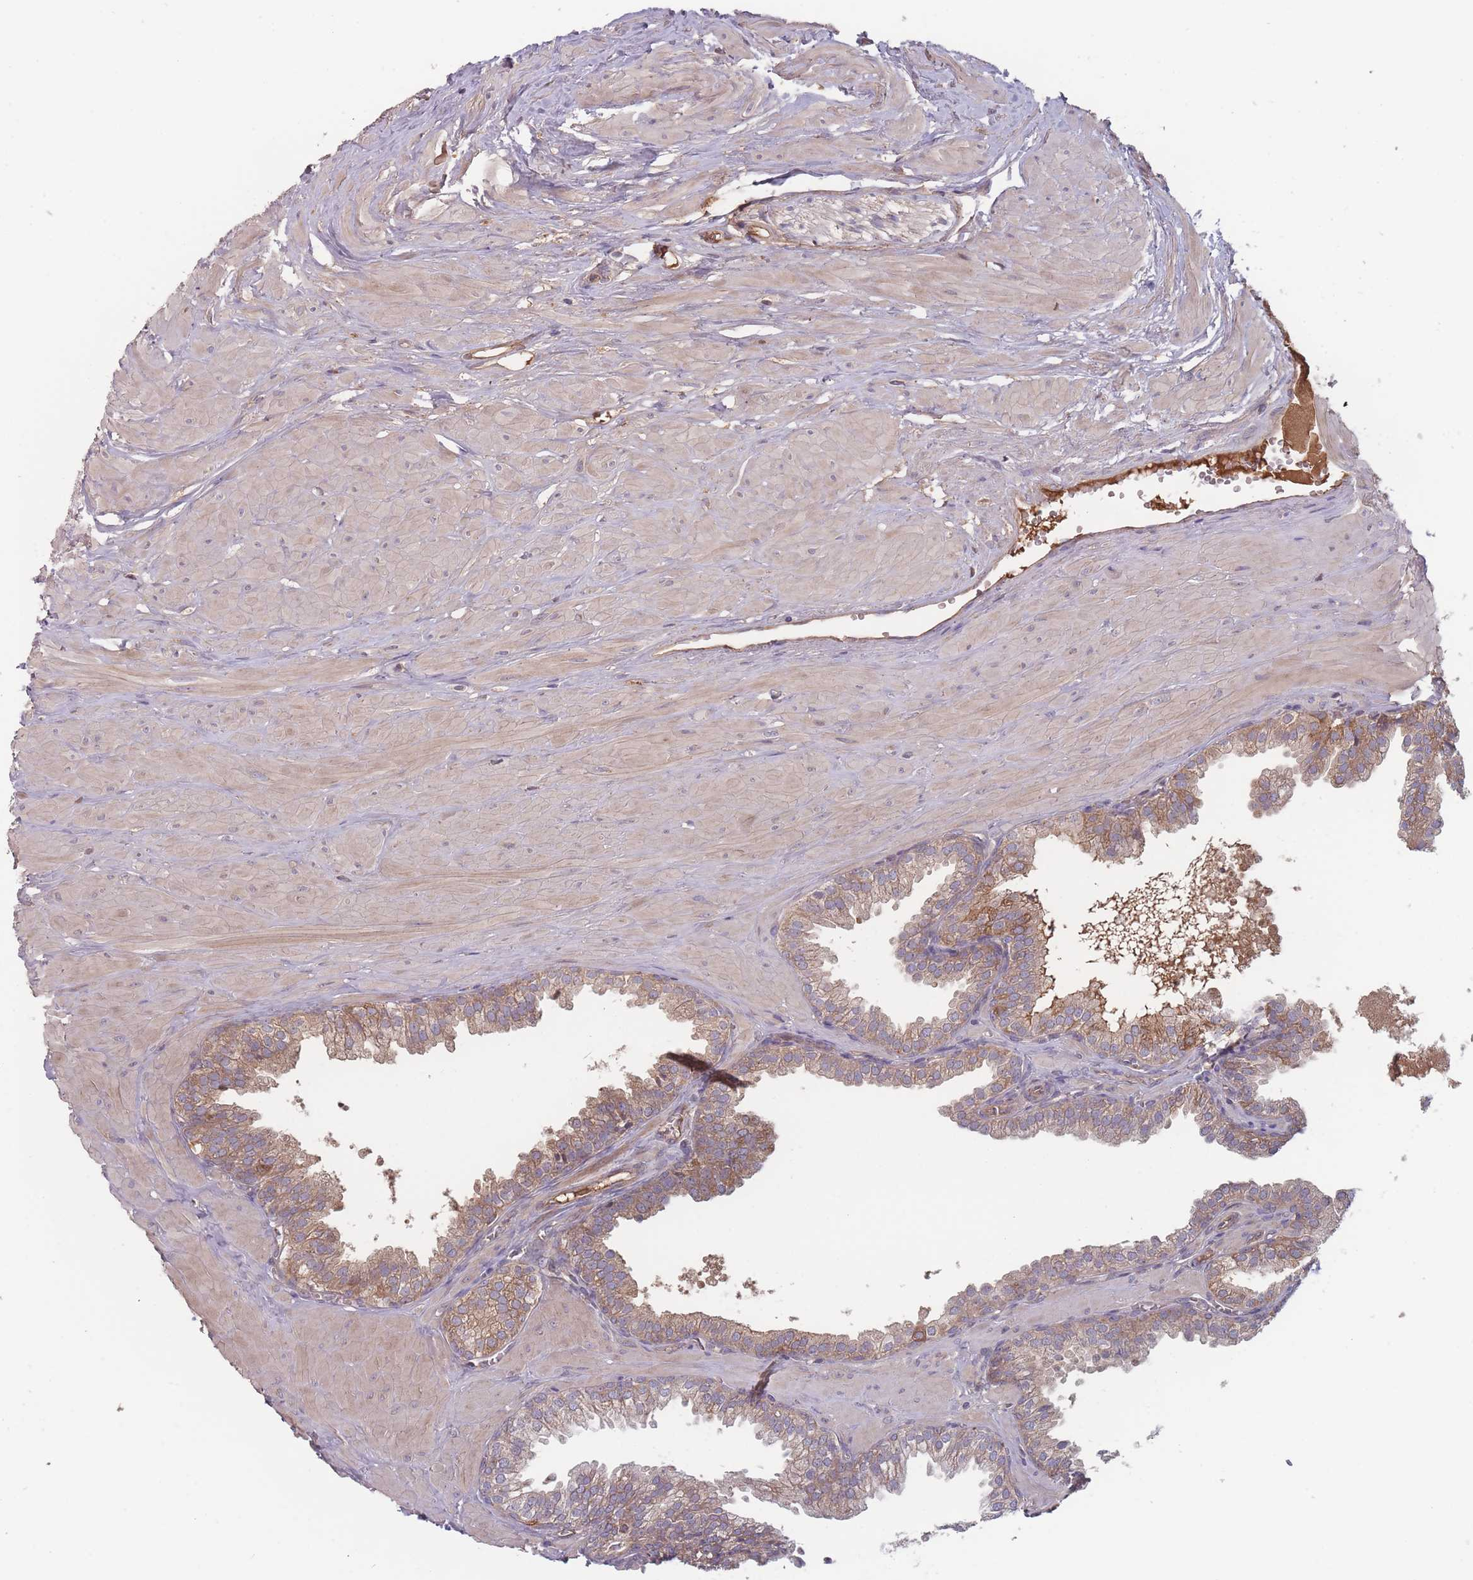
{"staining": {"intensity": "moderate", "quantity": "<25%", "location": "cytoplasmic/membranous"}, "tissue": "prostate", "cell_type": "Glandular cells", "image_type": "normal", "snomed": [{"axis": "morphology", "description": "Normal tissue, NOS"}, {"axis": "topography", "description": "Prostate"}, {"axis": "topography", "description": "Peripheral nerve tissue"}], "caption": "A high-resolution histopathology image shows IHC staining of normal prostate, which reveals moderate cytoplasmic/membranous staining in approximately <25% of glandular cells. Using DAB (brown) and hematoxylin (blue) stains, captured at high magnification using brightfield microscopy.", "gene": "ATP5MGL", "patient": {"sex": "male", "age": 55}}